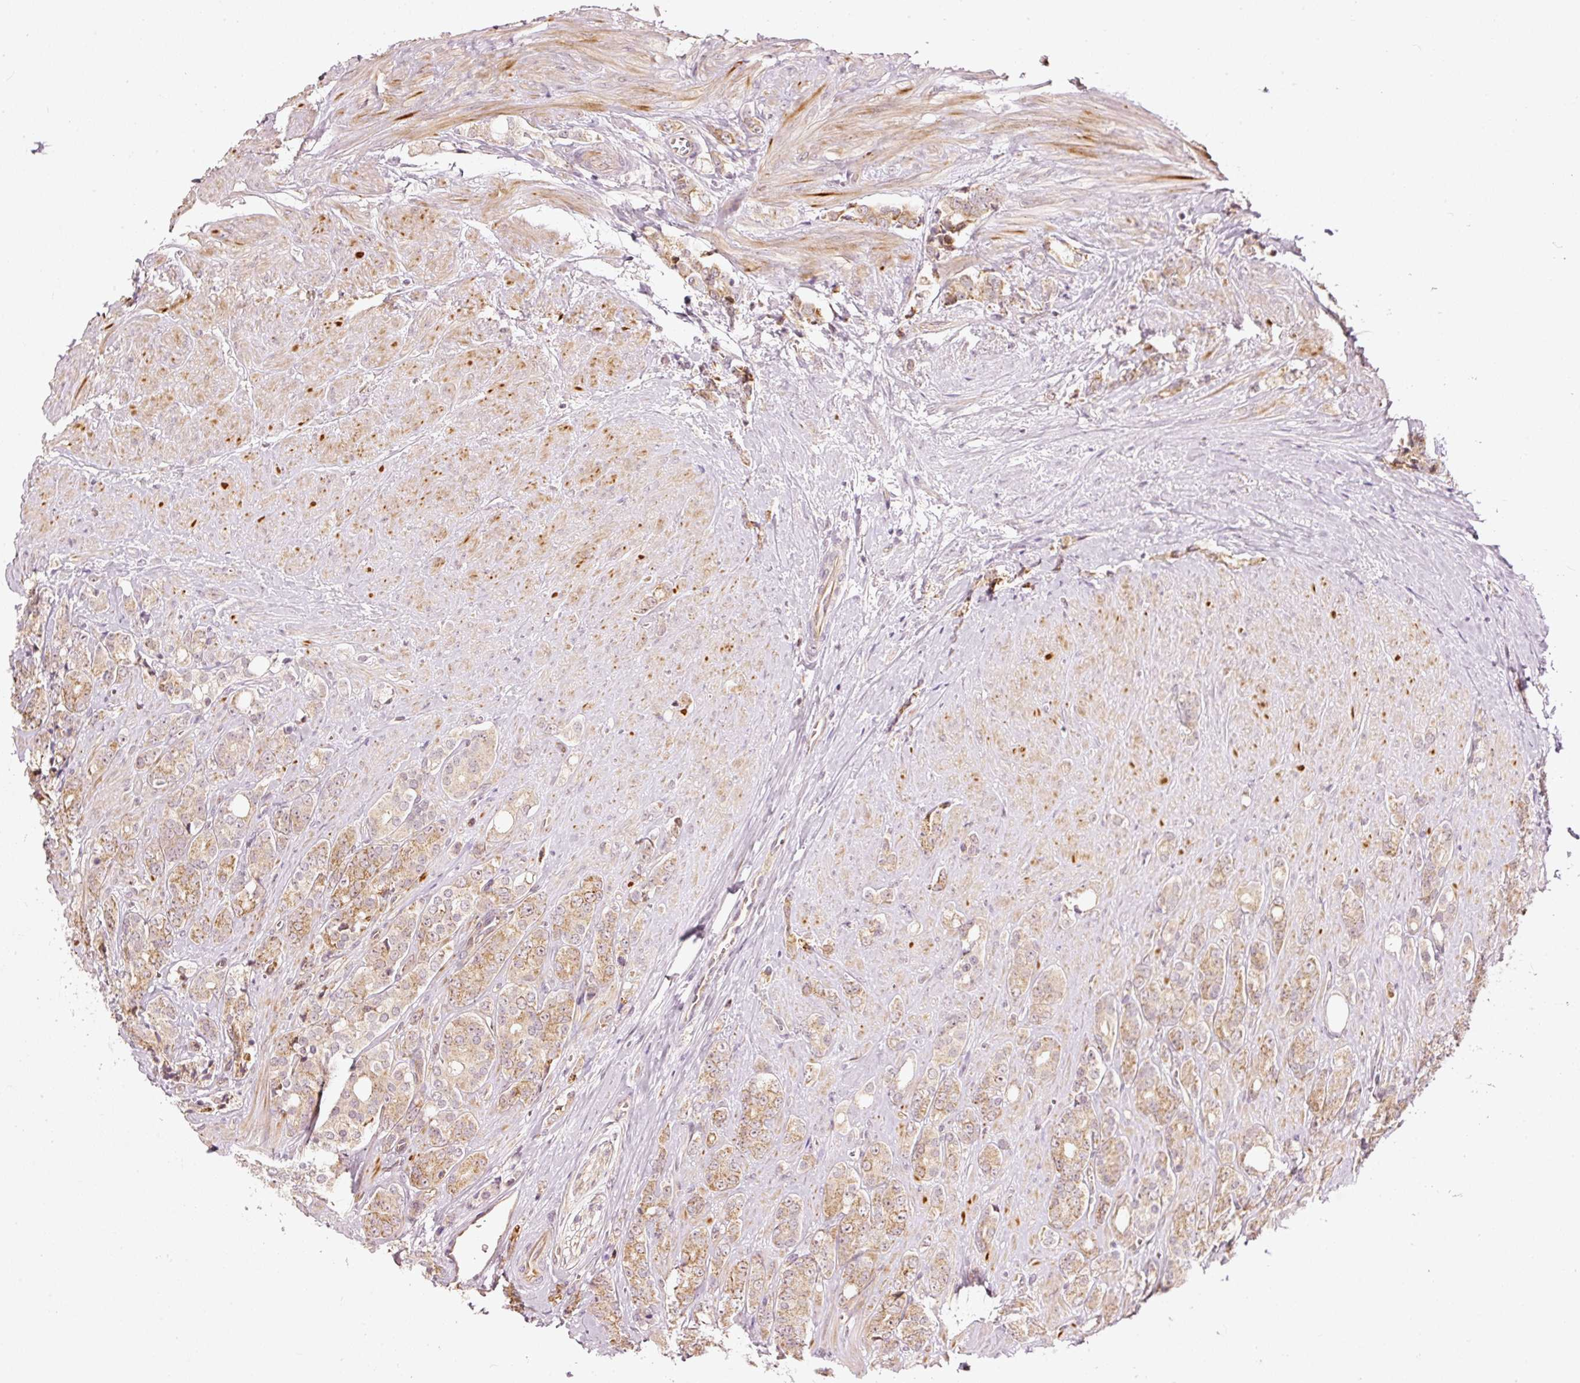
{"staining": {"intensity": "moderate", "quantity": ">75%", "location": "cytoplasmic/membranous"}, "tissue": "prostate cancer", "cell_type": "Tumor cells", "image_type": "cancer", "snomed": [{"axis": "morphology", "description": "Adenocarcinoma, High grade"}, {"axis": "topography", "description": "Prostate"}], "caption": "Immunohistochemistry (DAB (3,3'-diaminobenzidine)) staining of human high-grade adenocarcinoma (prostate) displays moderate cytoplasmic/membranous protein expression in about >75% of tumor cells.", "gene": "CDC20B", "patient": {"sex": "male", "age": 62}}